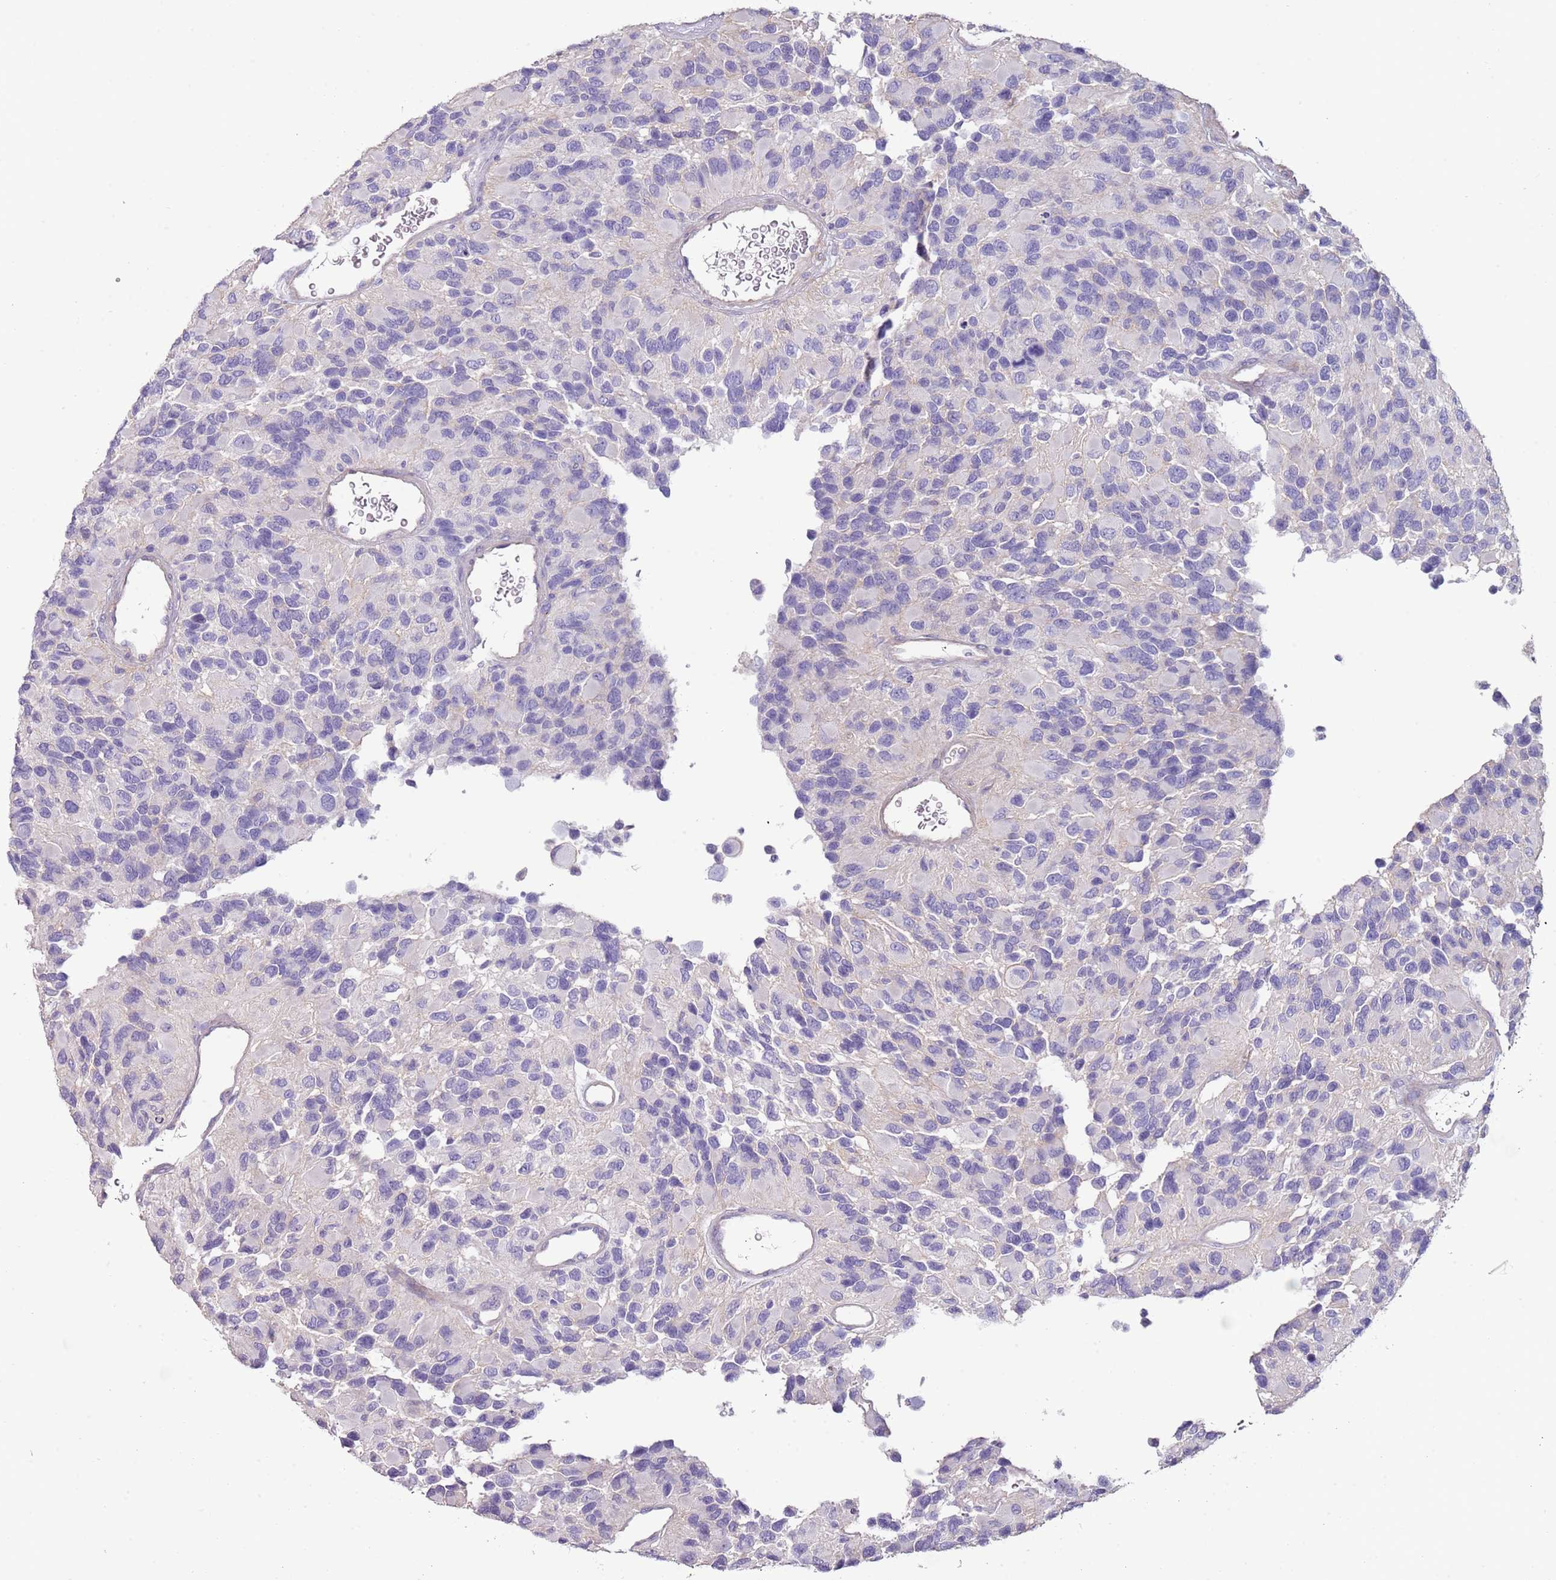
{"staining": {"intensity": "negative", "quantity": "none", "location": "none"}, "tissue": "glioma", "cell_type": "Tumor cells", "image_type": "cancer", "snomed": [{"axis": "morphology", "description": "Glioma, malignant, High grade"}, {"axis": "topography", "description": "Brain"}], "caption": "Immunohistochemistry (IHC) of glioma demonstrates no expression in tumor cells.", "gene": "NBPF3", "patient": {"sex": "male", "age": 77}}